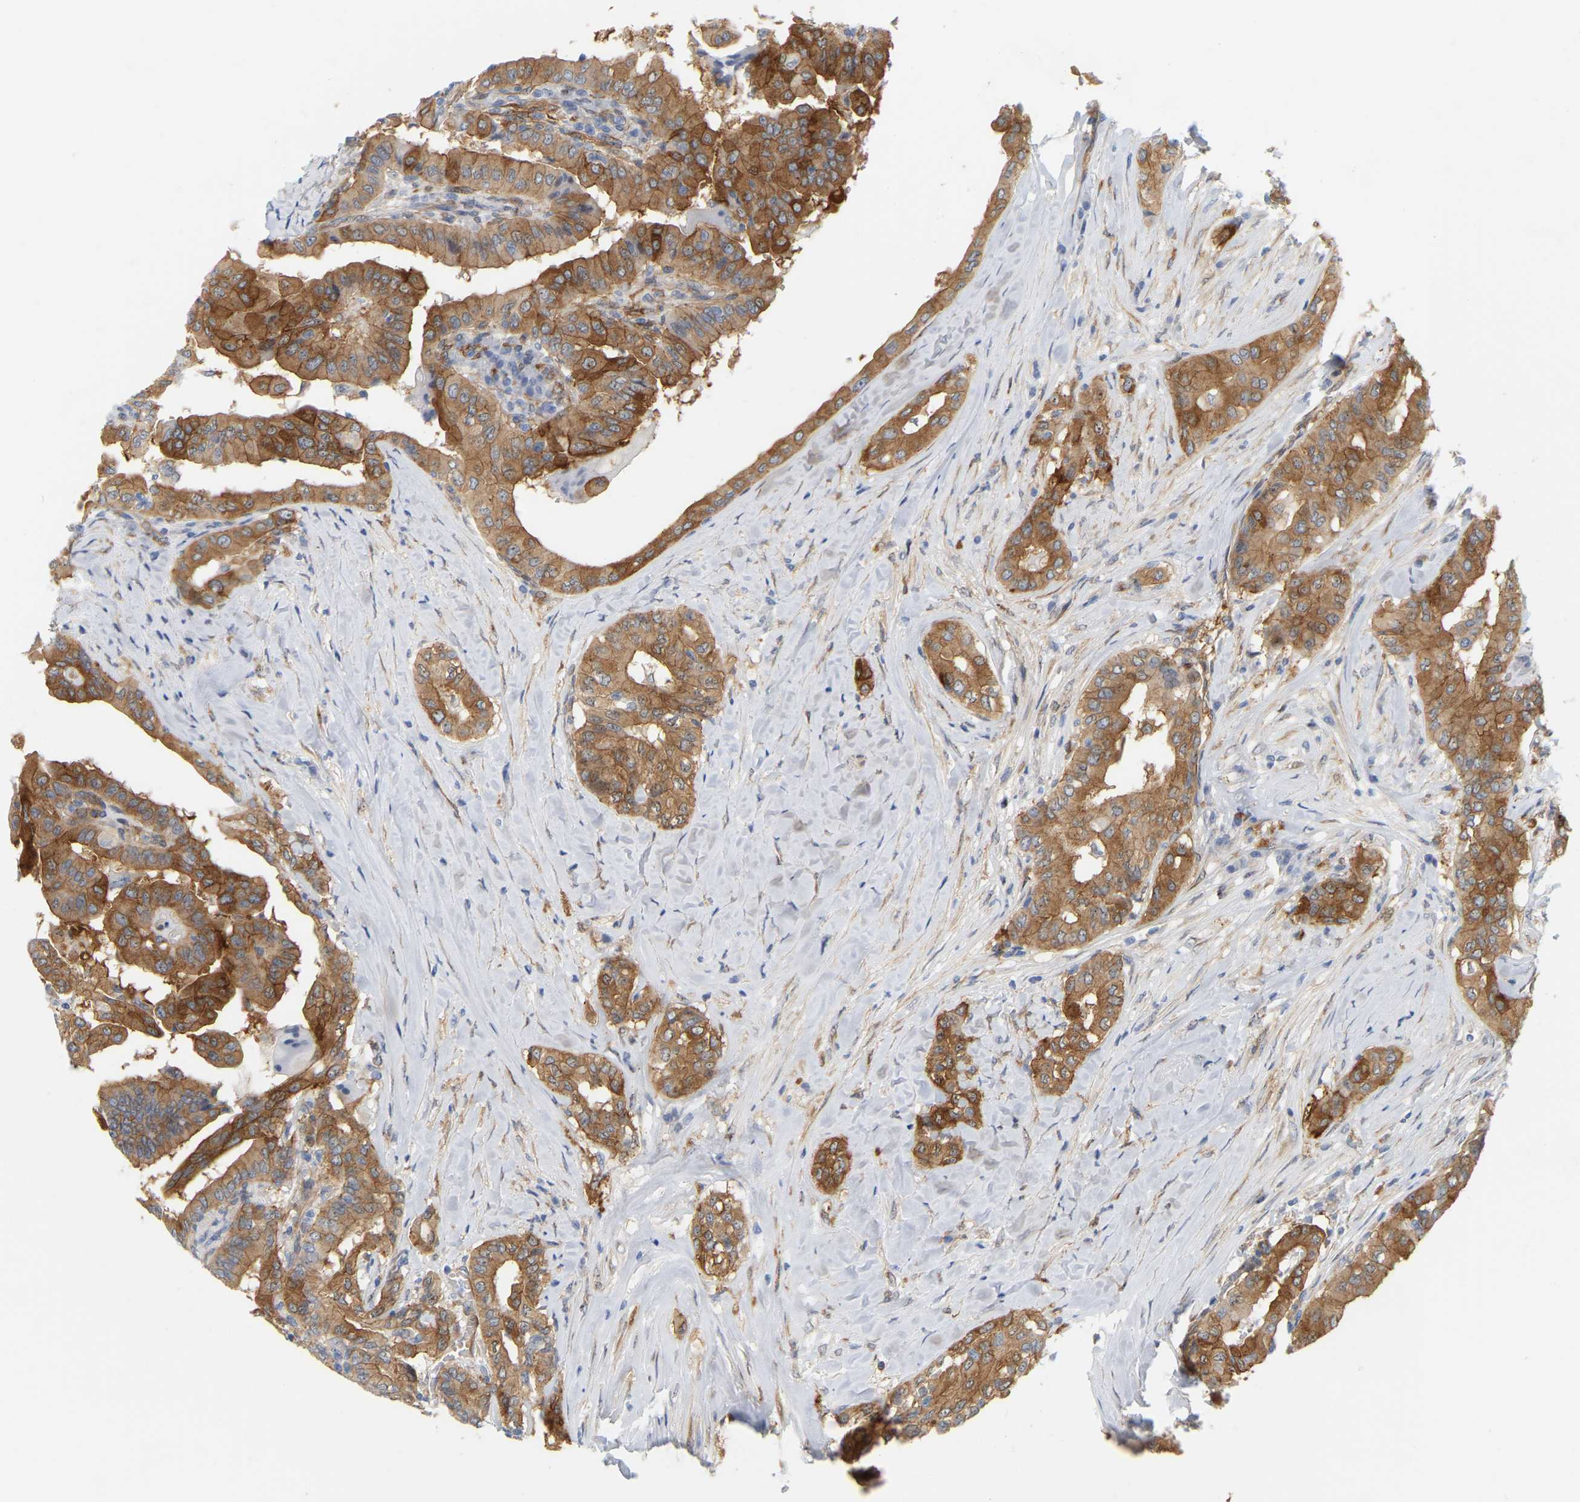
{"staining": {"intensity": "strong", "quantity": ">75%", "location": "cytoplasmic/membranous"}, "tissue": "thyroid cancer", "cell_type": "Tumor cells", "image_type": "cancer", "snomed": [{"axis": "morphology", "description": "Papillary adenocarcinoma, NOS"}, {"axis": "topography", "description": "Thyroid gland"}], "caption": "Thyroid papillary adenocarcinoma tissue displays strong cytoplasmic/membranous expression in about >75% of tumor cells", "gene": "RAPH1", "patient": {"sex": "male", "age": 33}}